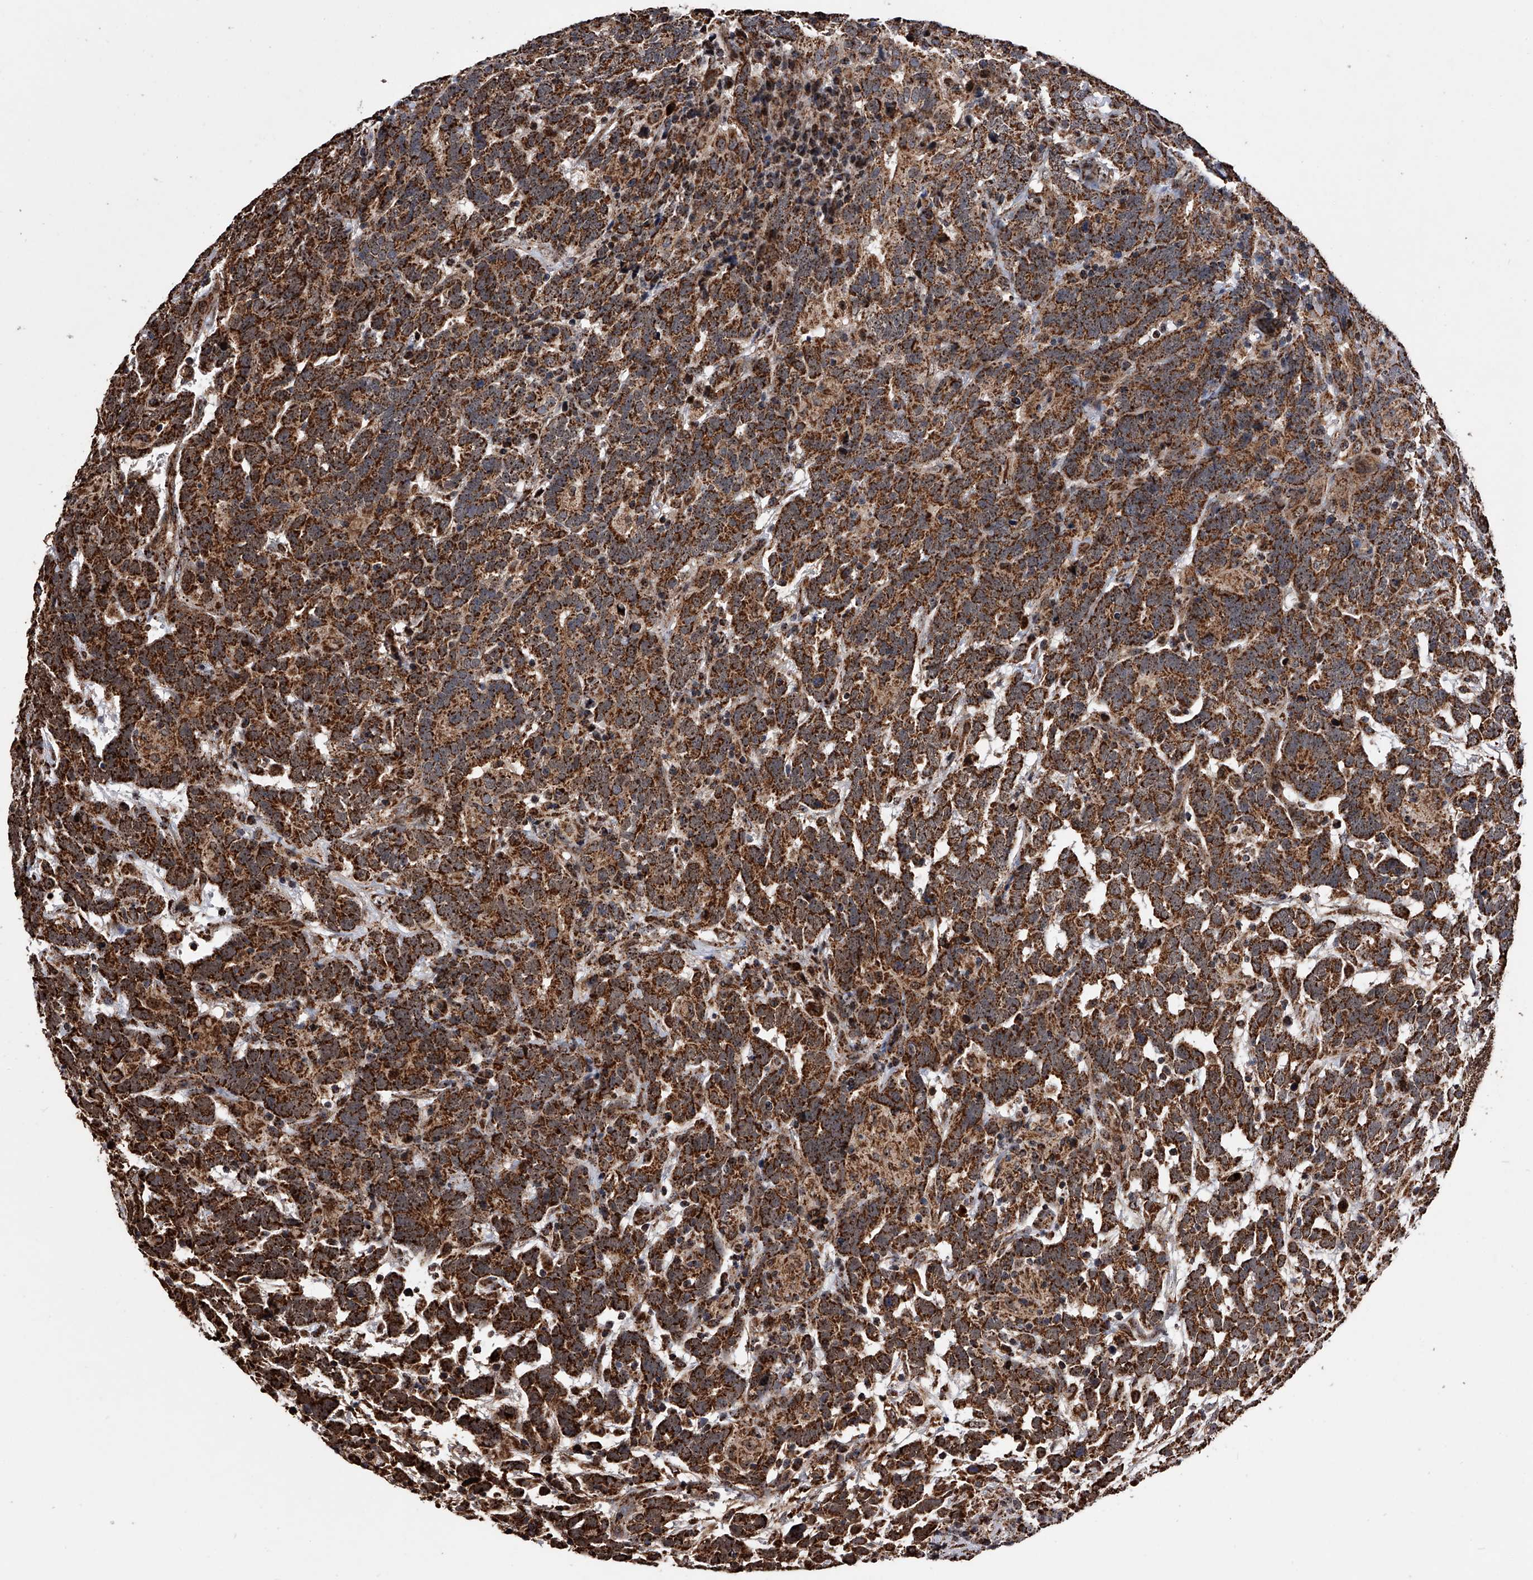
{"staining": {"intensity": "strong", "quantity": ">75%", "location": "cytoplasmic/membranous"}, "tissue": "testis cancer", "cell_type": "Tumor cells", "image_type": "cancer", "snomed": [{"axis": "morphology", "description": "Carcinoma, Embryonal, NOS"}, {"axis": "topography", "description": "Testis"}], "caption": "Immunohistochemical staining of human testis cancer (embryonal carcinoma) displays high levels of strong cytoplasmic/membranous staining in approximately >75% of tumor cells.", "gene": "SMPDL3A", "patient": {"sex": "male", "age": 26}}